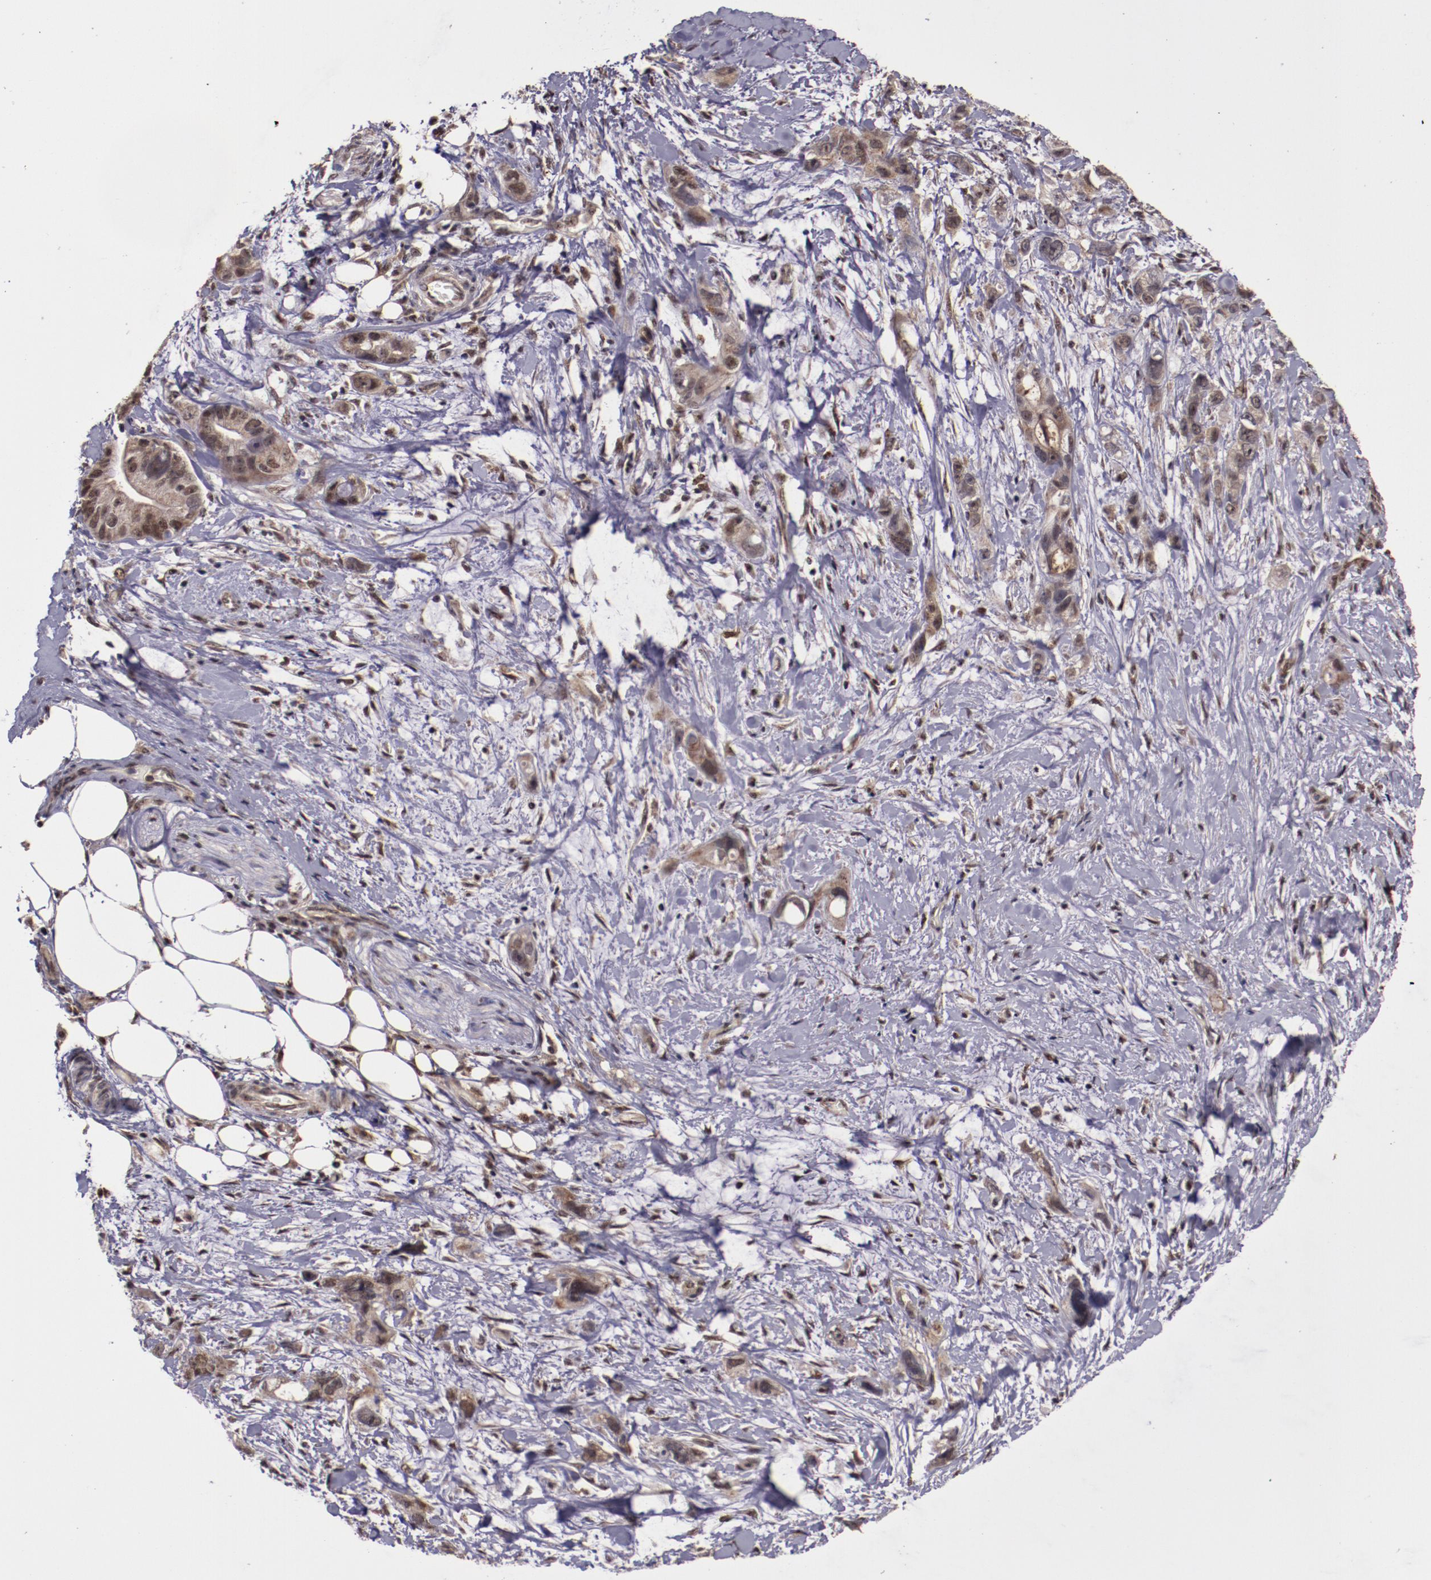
{"staining": {"intensity": "moderate", "quantity": ">75%", "location": "cytoplasmic/membranous,nuclear"}, "tissue": "stomach cancer", "cell_type": "Tumor cells", "image_type": "cancer", "snomed": [{"axis": "morphology", "description": "Adenocarcinoma, NOS"}, {"axis": "topography", "description": "Stomach, upper"}], "caption": "There is medium levels of moderate cytoplasmic/membranous and nuclear staining in tumor cells of stomach cancer, as demonstrated by immunohistochemical staining (brown color).", "gene": "CECR2", "patient": {"sex": "male", "age": 47}}